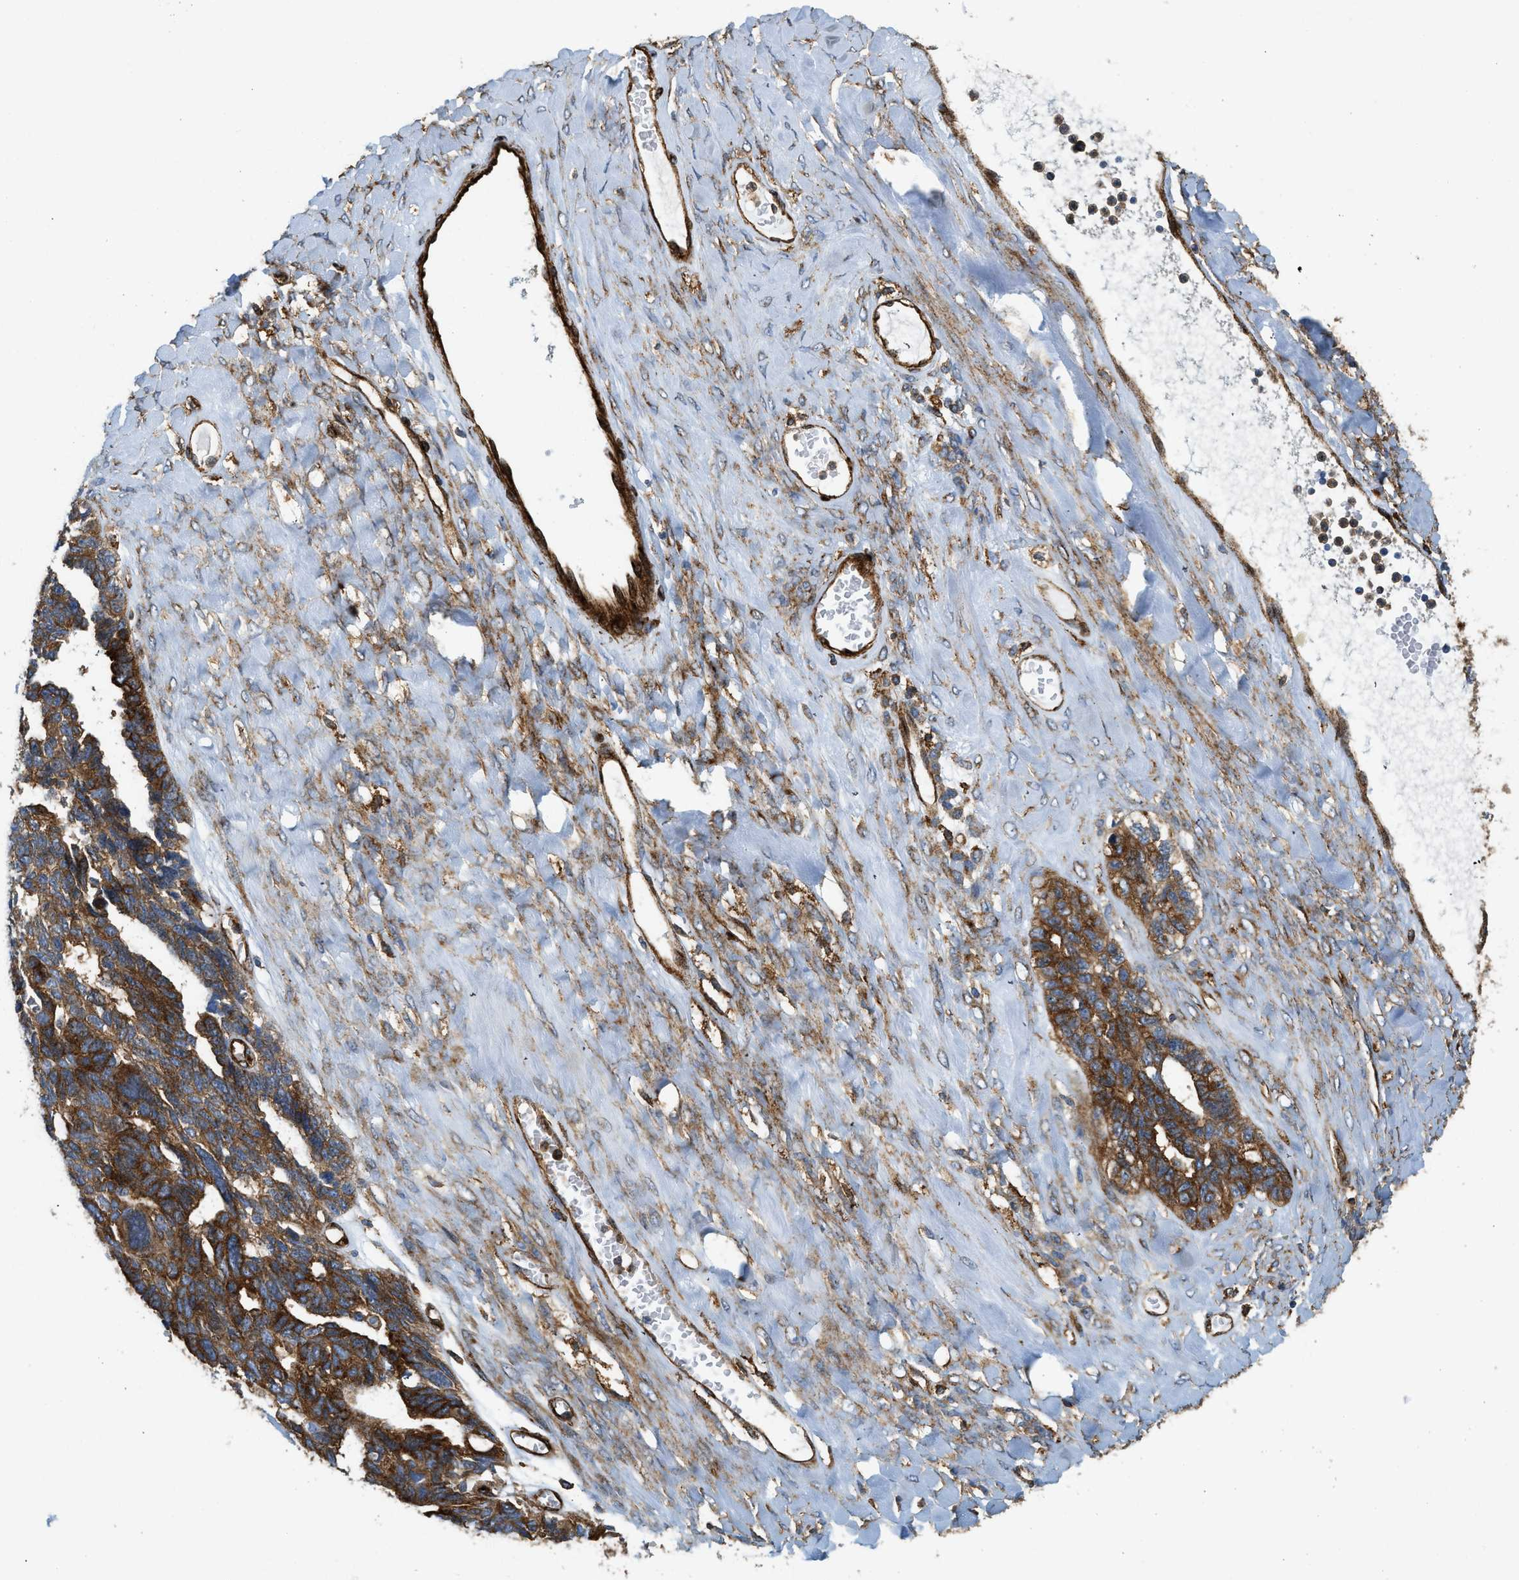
{"staining": {"intensity": "strong", "quantity": ">75%", "location": "cytoplasmic/membranous"}, "tissue": "ovarian cancer", "cell_type": "Tumor cells", "image_type": "cancer", "snomed": [{"axis": "morphology", "description": "Cystadenocarcinoma, serous, NOS"}, {"axis": "topography", "description": "Ovary"}], "caption": "This micrograph demonstrates ovarian cancer stained with immunohistochemistry to label a protein in brown. The cytoplasmic/membranous of tumor cells show strong positivity for the protein. Nuclei are counter-stained blue.", "gene": "HIP1", "patient": {"sex": "female", "age": 79}}